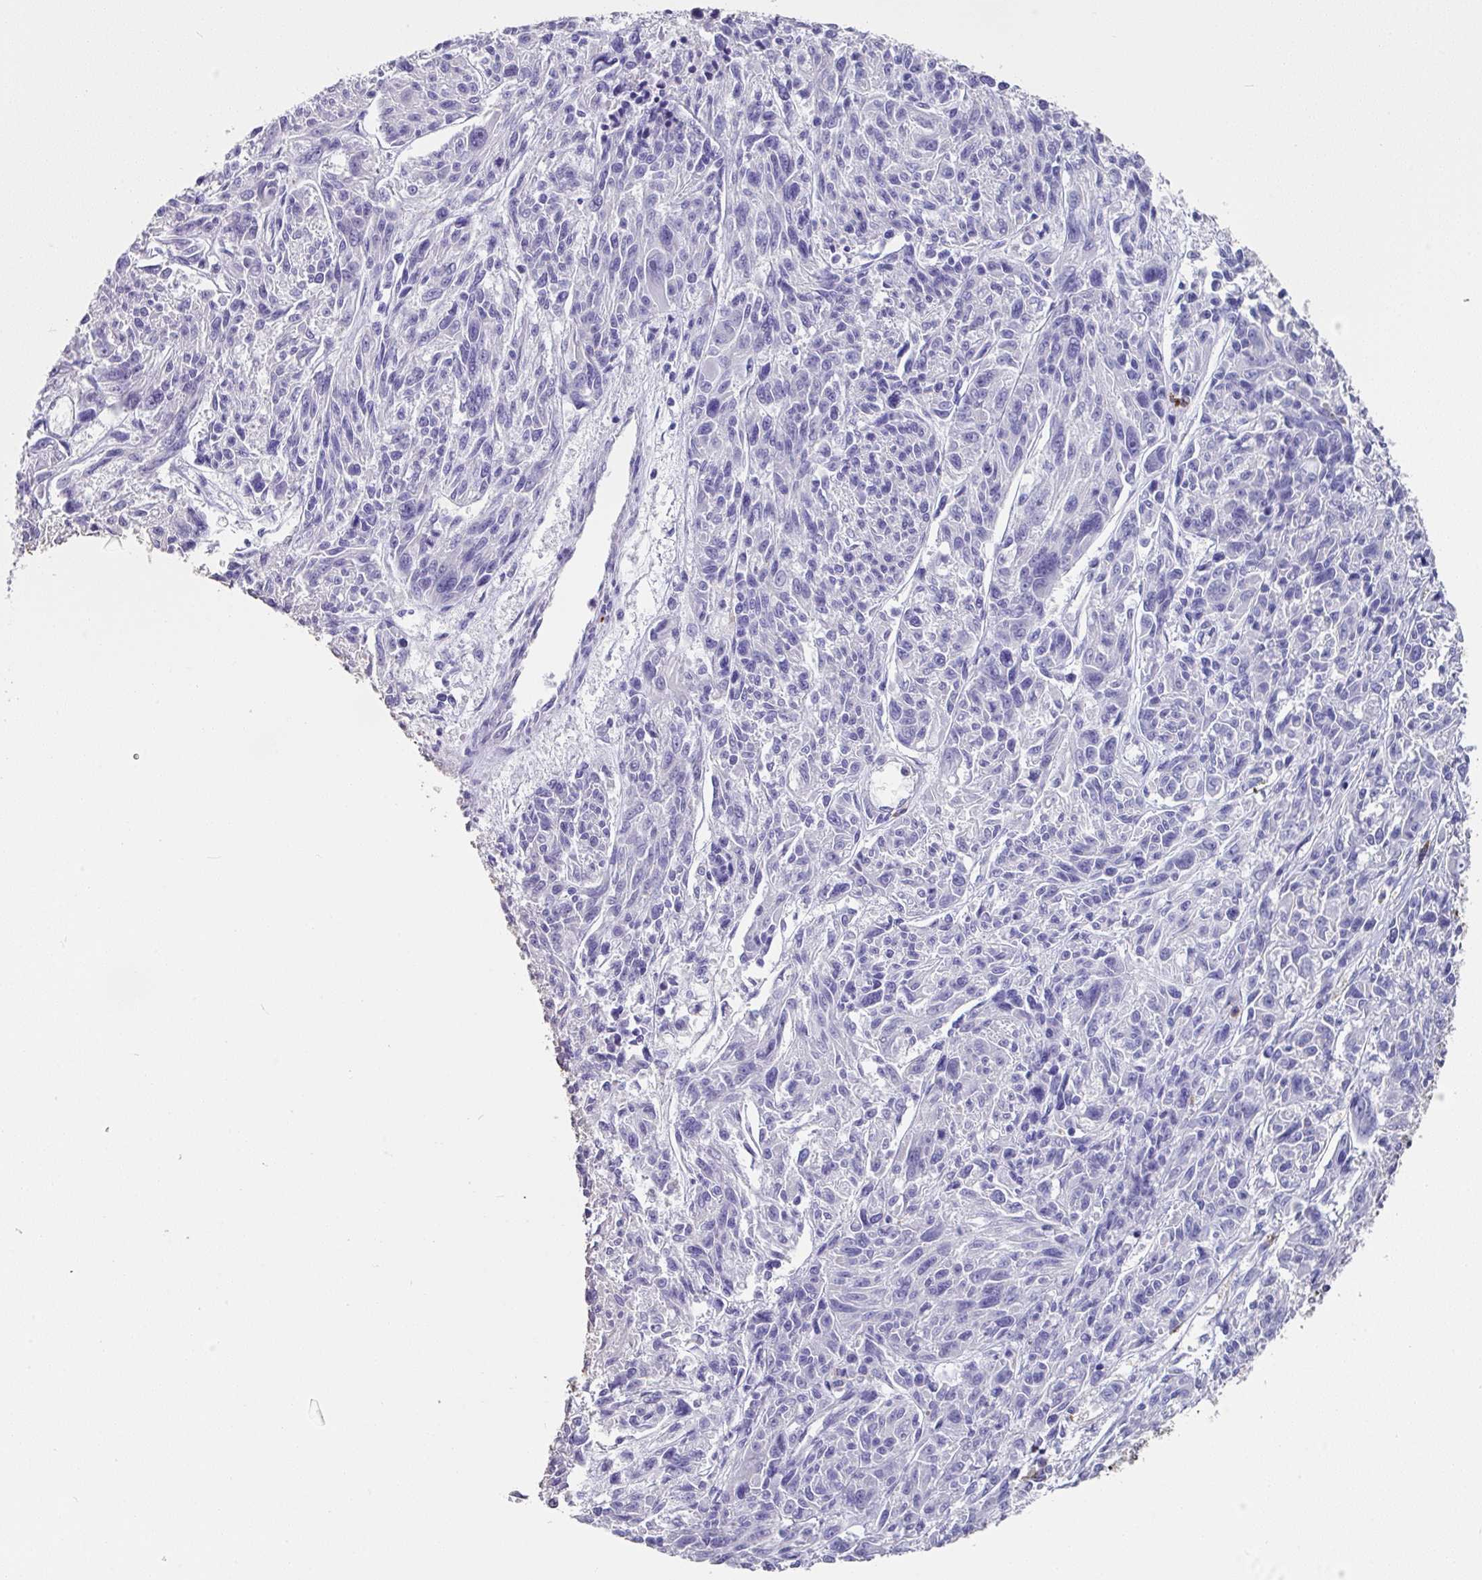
{"staining": {"intensity": "negative", "quantity": "none", "location": "none"}, "tissue": "melanoma", "cell_type": "Tumor cells", "image_type": "cancer", "snomed": [{"axis": "morphology", "description": "Malignant melanoma, NOS"}, {"axis": "topography", "description": "Skin"}], "caption": "A micrograph of human melanoma is negative for staining in tumor cells. (DAB (3,3'-diaminobenzidine) immunohistochemistry visualized using brightfield microscopy, high magnification).", "gene": "CPVL", "patient": {"sex": "male", "age": 53}}